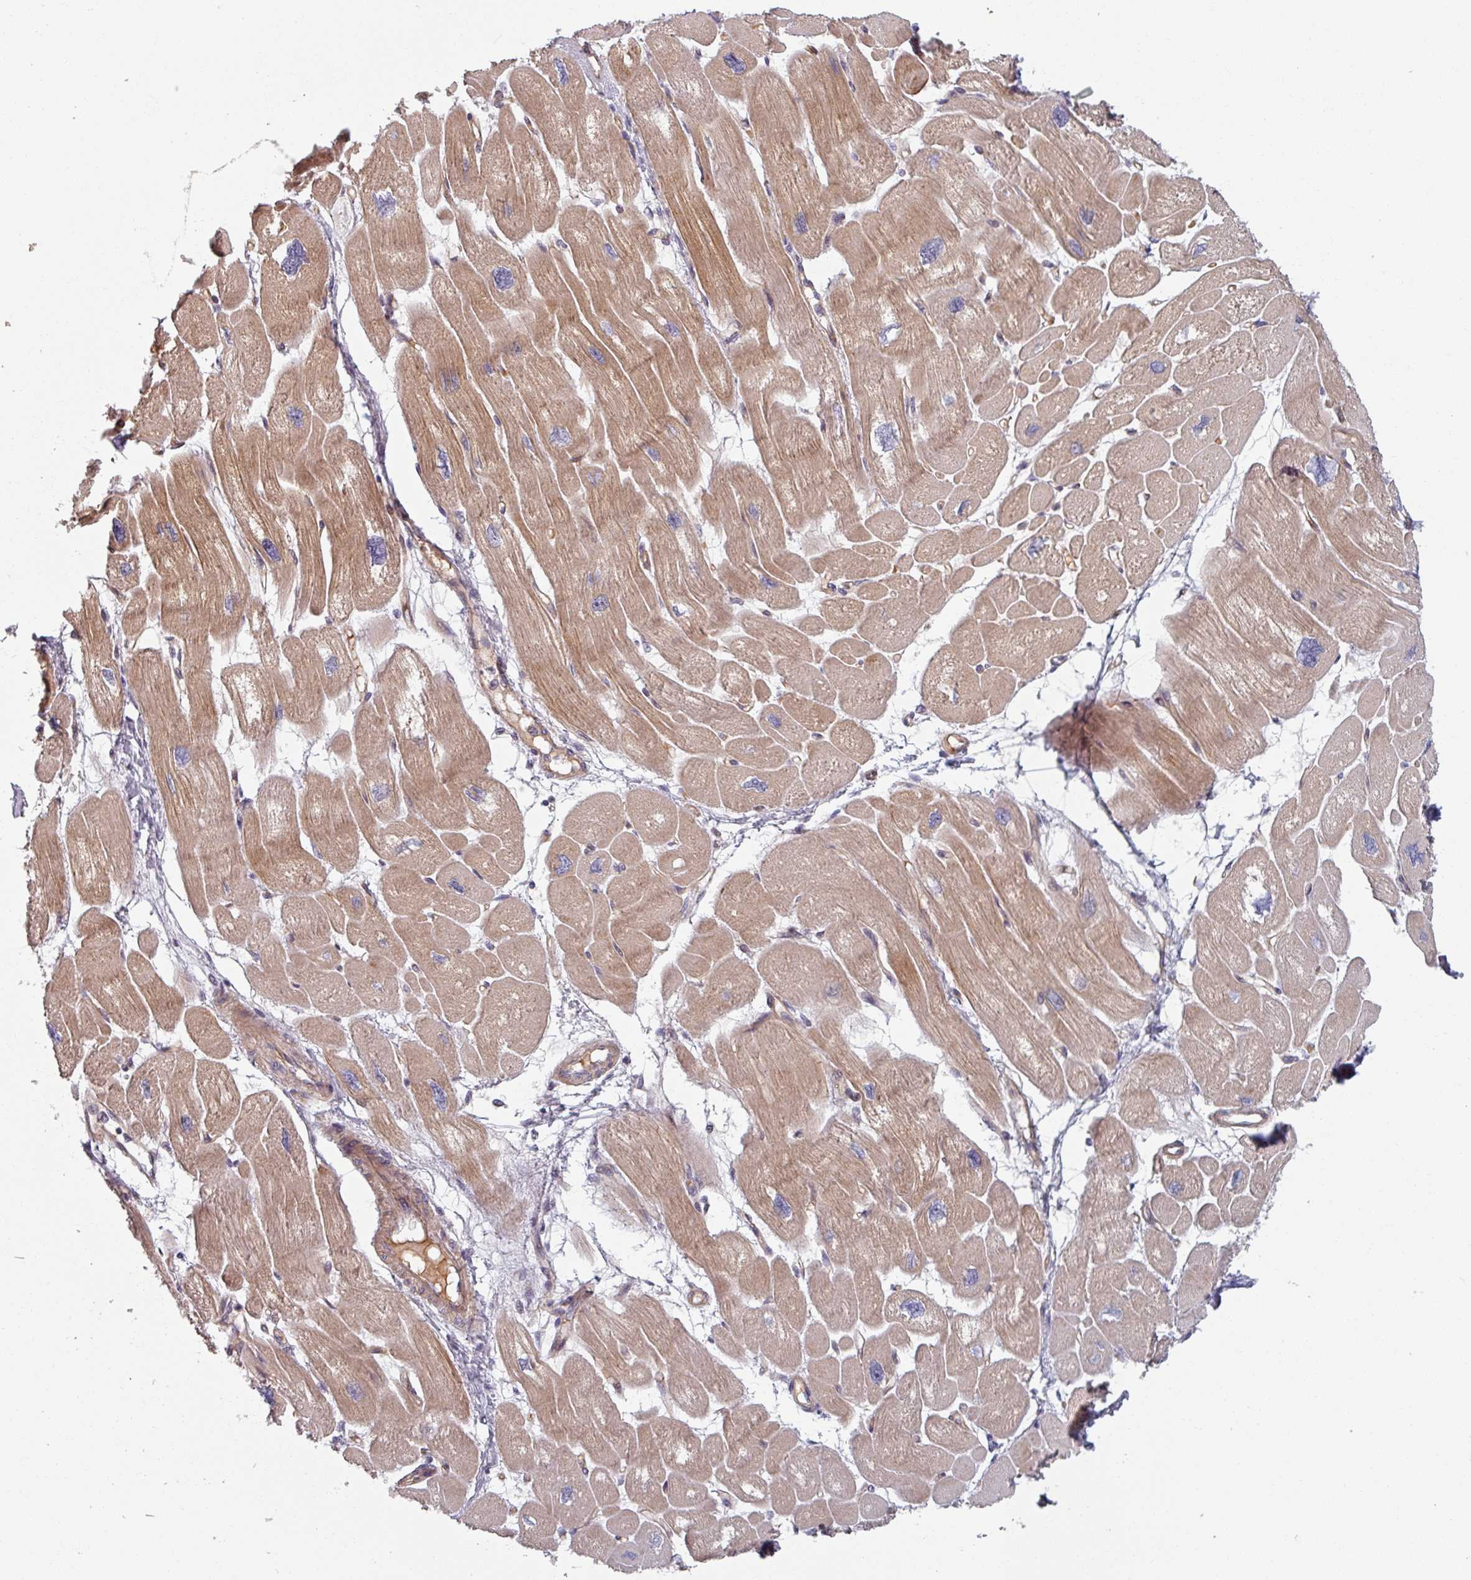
{"staining": {"intensity": "moderate", "quantity": ">75%", "location": "cytoplasmic/membranous"}, "tissue": "heart muscle", "cell_type": "Cardiomyocytes", "image_type": "normal", "snomed": [{"axis": "morphology", "description": "Normal tissue, NOS"}, {"axis": "topography", "description": "Heart"}], "caption": "Protein staining reveals moderate cytoplasmic/membranous expression in approximately >75% of cardiomyocytes in benign heart muscle.", "gene": "C4BPB", "patient": {"sex": "male", "age": 42}}